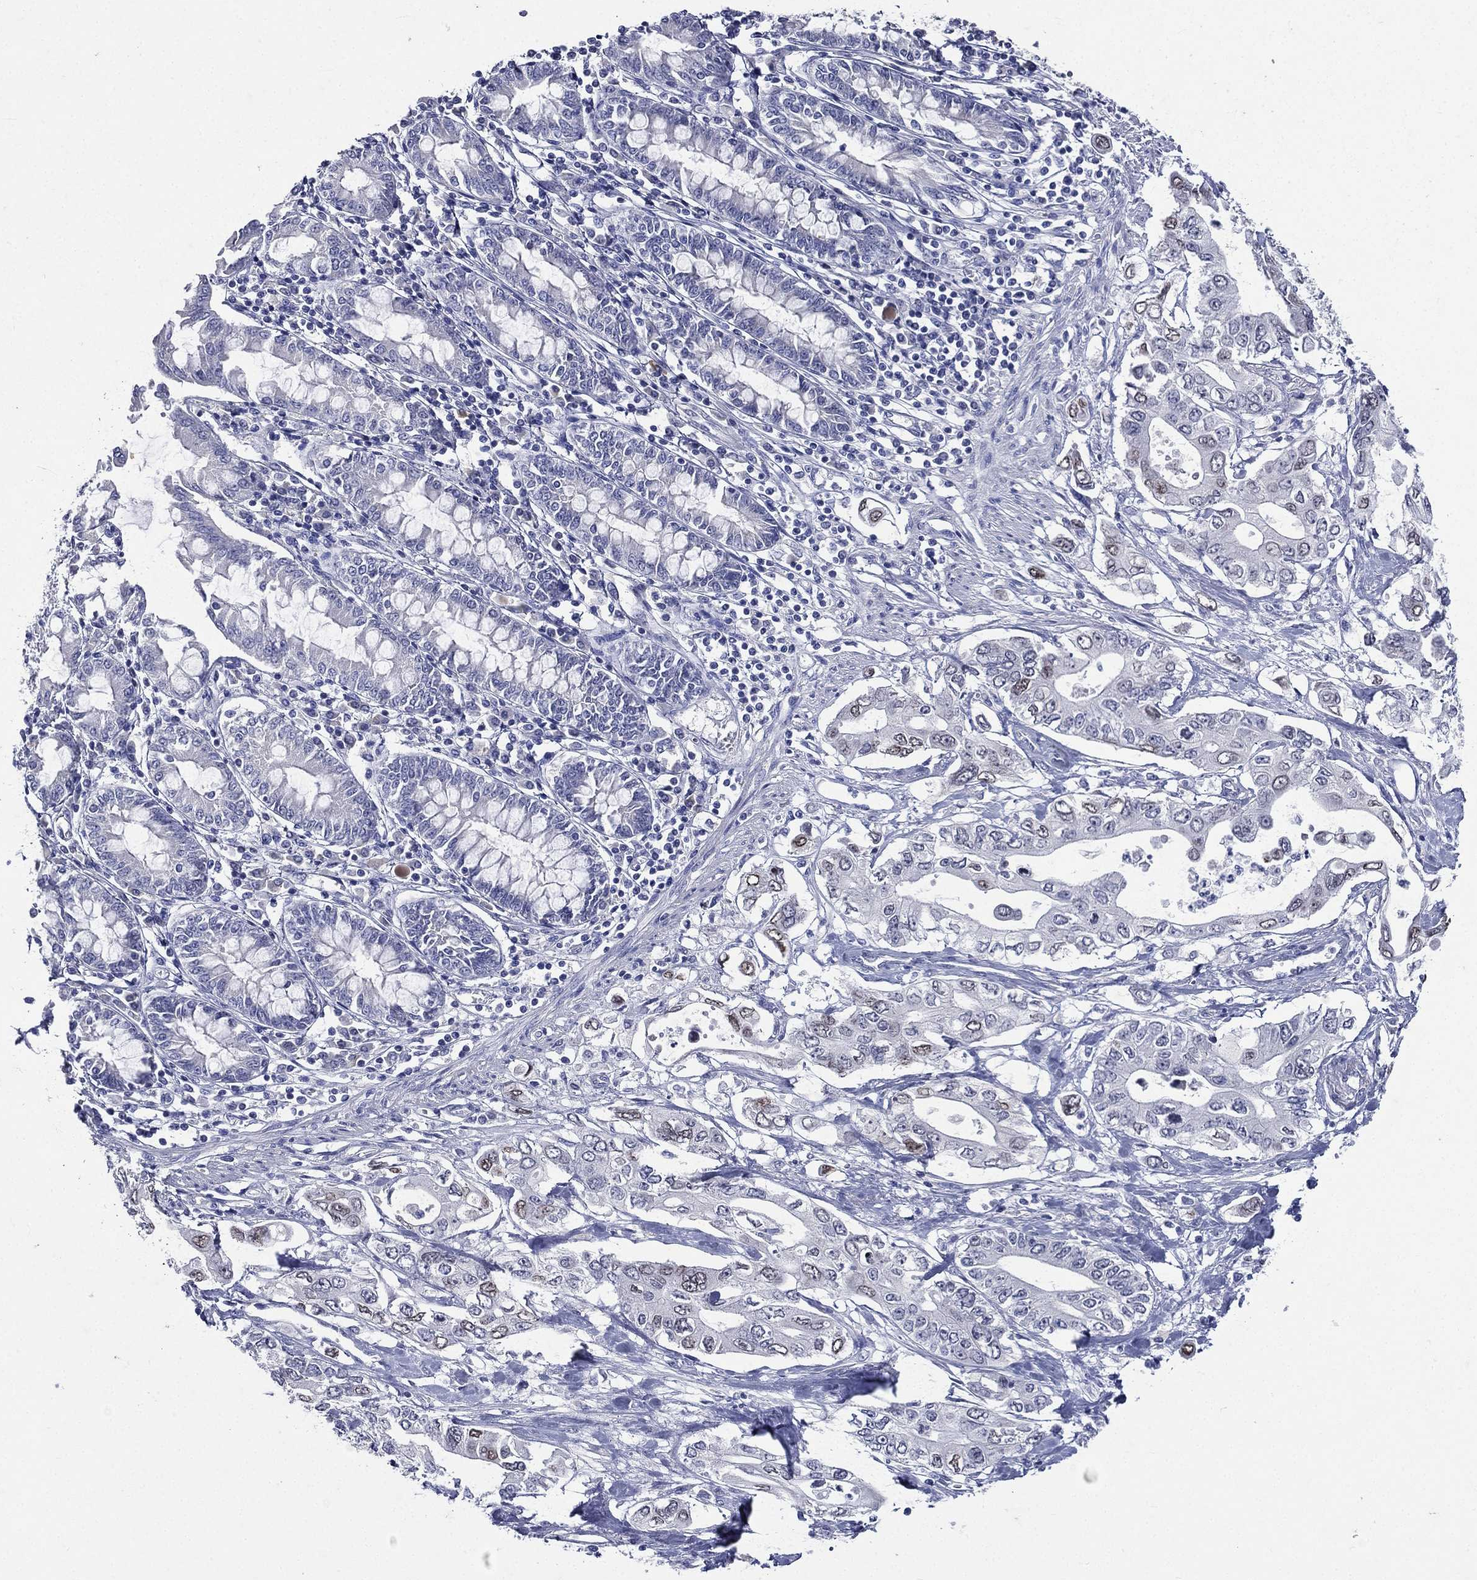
{"staining": {"intensity": "moderate", "quantity": "<25%", "location": "nuclear"}, "tissue": "pancreatic cancer", "cell_type": "Tumor cells", "image_type": "cancer", "snomed": [{"axis": "morphology", "description": "Adenocarcinoma, NOS"}, {"axis": "topography", "description": "Pancreas"}], "caption": "IHC of pancreatic adenocarcinoma reveals low levels of moderate nuclear staining in approximately <25% of tumor cells. (Brightfield microscopy of DAB IHC at high magnification).", "gene": "TGM1", "patient": {"sex": "female", "age": 63}}